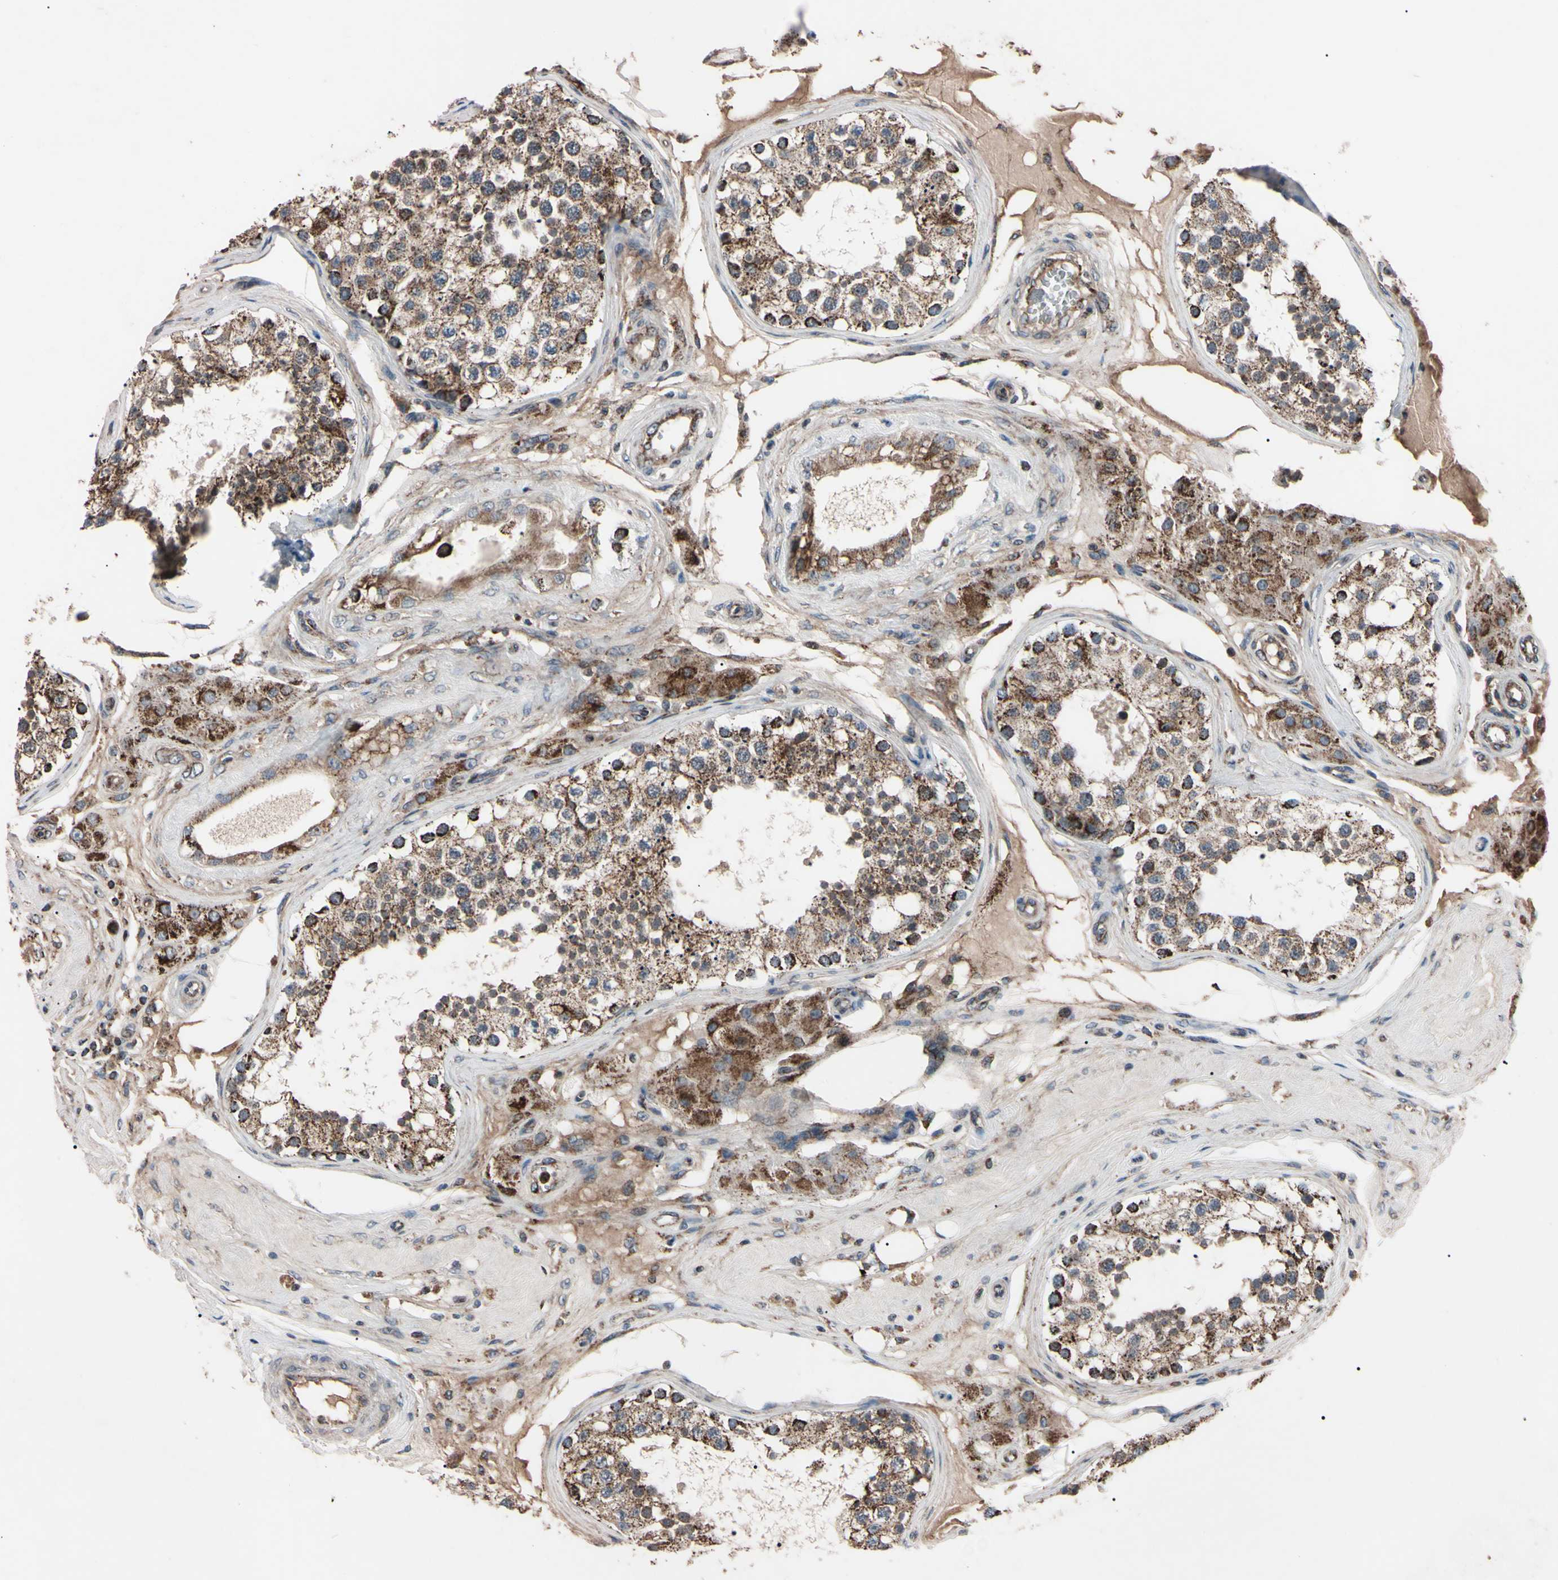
{"staining": {"intensity": "moderate", "quantity": ">75%", "location": "cytoplasmic/membranous"}, "tissue": "testis", "cell_type": "Cells in seminiferous ducts", "image_type": "normal", "snomed": [{"axis": "morphology", "description": "Normal tissue, NOS"}, {"axis": "topography", "description": "Testis"}], "caption": "A histopathology image showing moderate cytoplasmic/membranous expression in about >75% of cells in seminiferous ducts in unremarkable testis, as visualized by brown immunohistochemical staining.", "gene": "TNFRSF1A", "patient": {"sex": "male", "age": 68}}